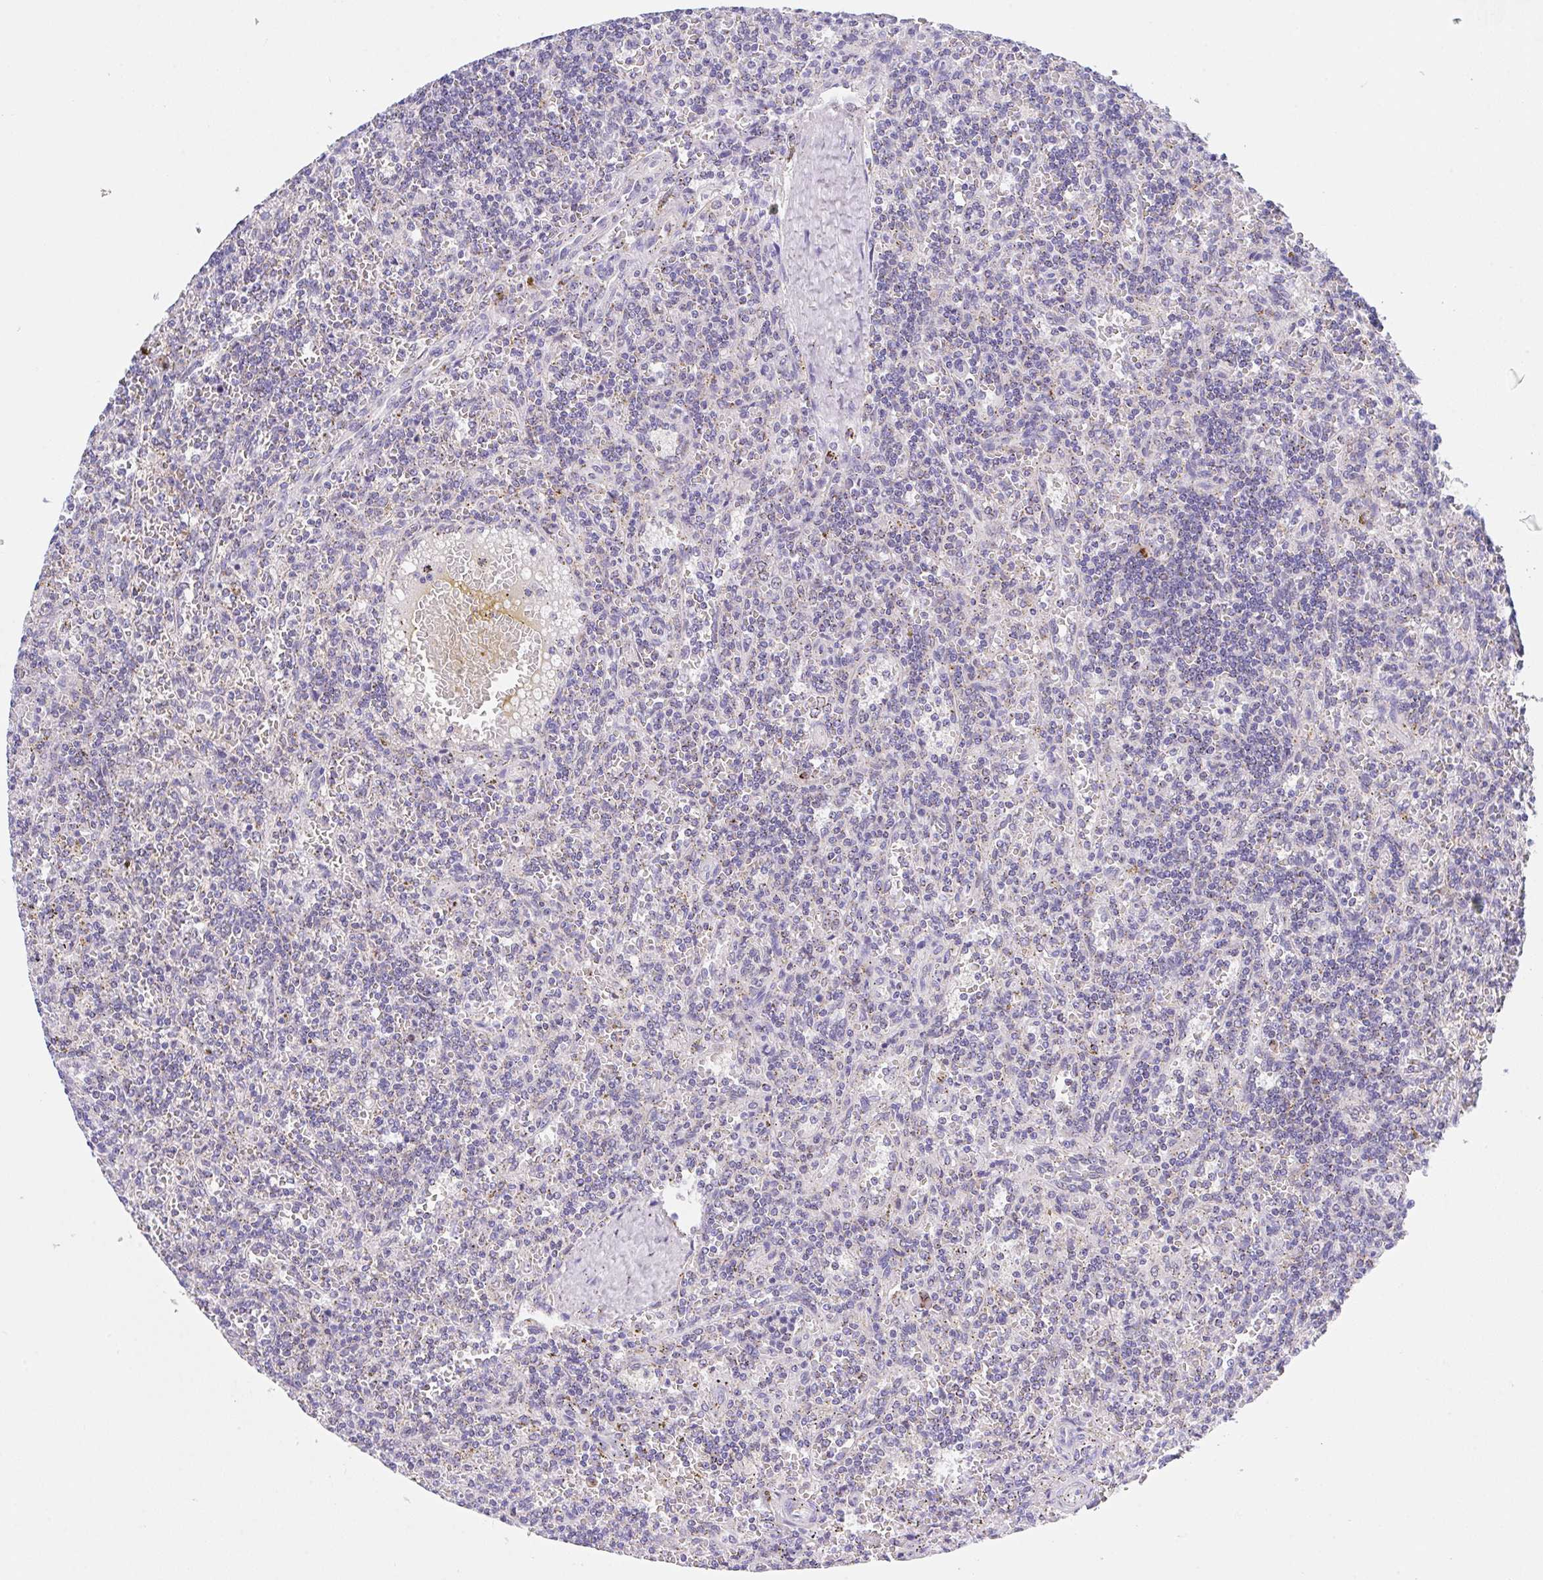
{"staining": {"intensity": "negative", "quantity": "none", "location": "none"}, "tissue": "lymphoma", "cell_type": "Tumor cells", "image_type": "cancer", "snomed": [{"axis": "morphology", "description": "Malignant lymphoma, non-Hodgkin's type, Low grade"}, {"axis": "topography", "description": "Spleen"}], "caption": "A high-resolution photomicrograph shows immunohistochemistry (IHC) staining of lymphoma, which reveals no significant staining in tumor cells.", "gene": "PROSER3", "patient": {"sex": "male", "age": 73}}